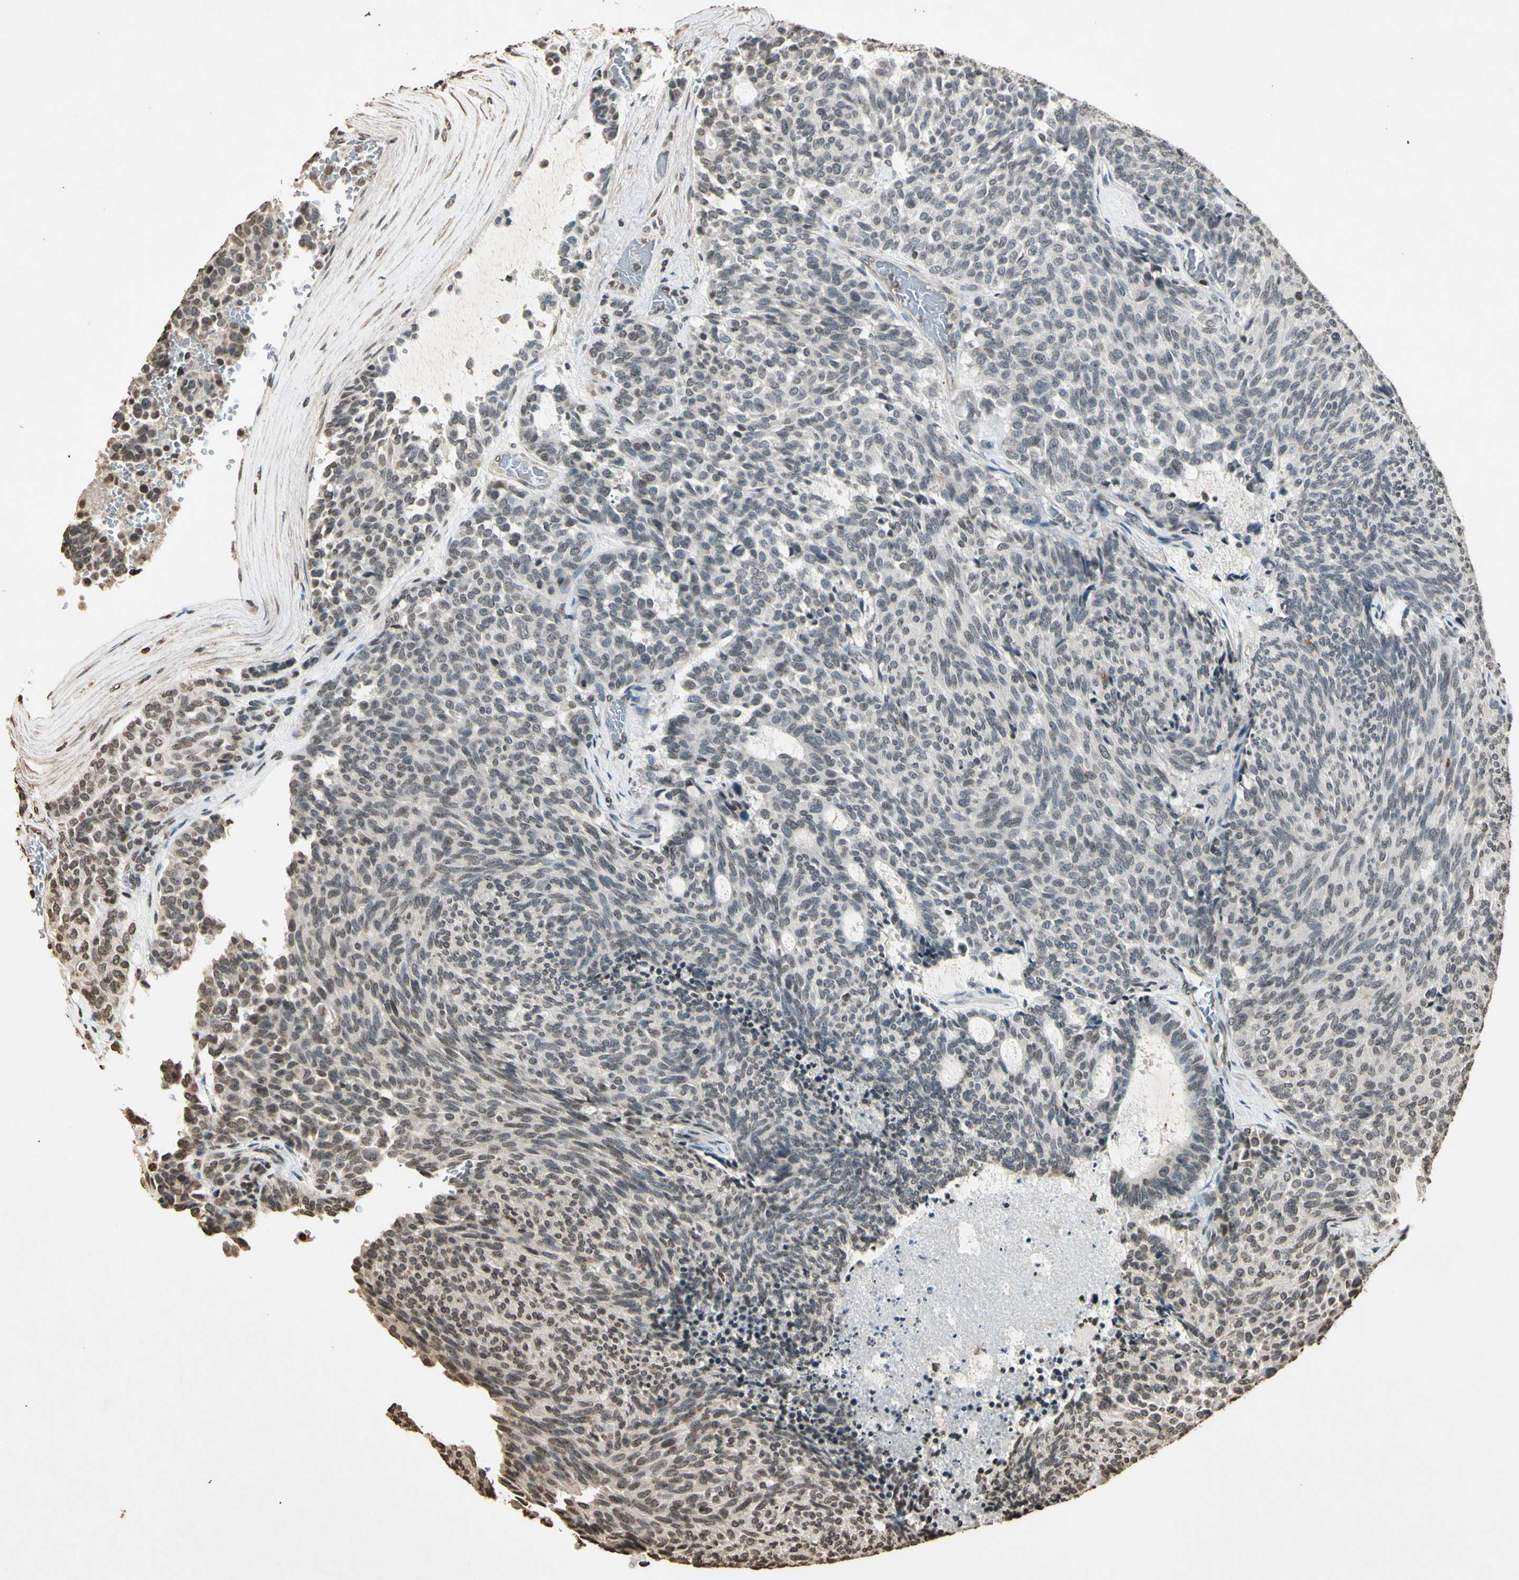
{"staining": {"intensity": "weak", "quantity": "<25%", "location": "nuclear"}, "tissue": "carcinoid", "cell_type": "Tumor cells", "image_type": "cancer", "snomed": [{"axis": "morphology", "description": "Carcinoid, malignant, NOS"}, {"axis": "topography", "description": "Pancreas"}], "caption": "This is an immunohistochemistry (IHC) image of human carcinoid. There is no positivity in tumor cells.", "gene": "TOP1", "patient": {"sex": "female", "age": 54}}